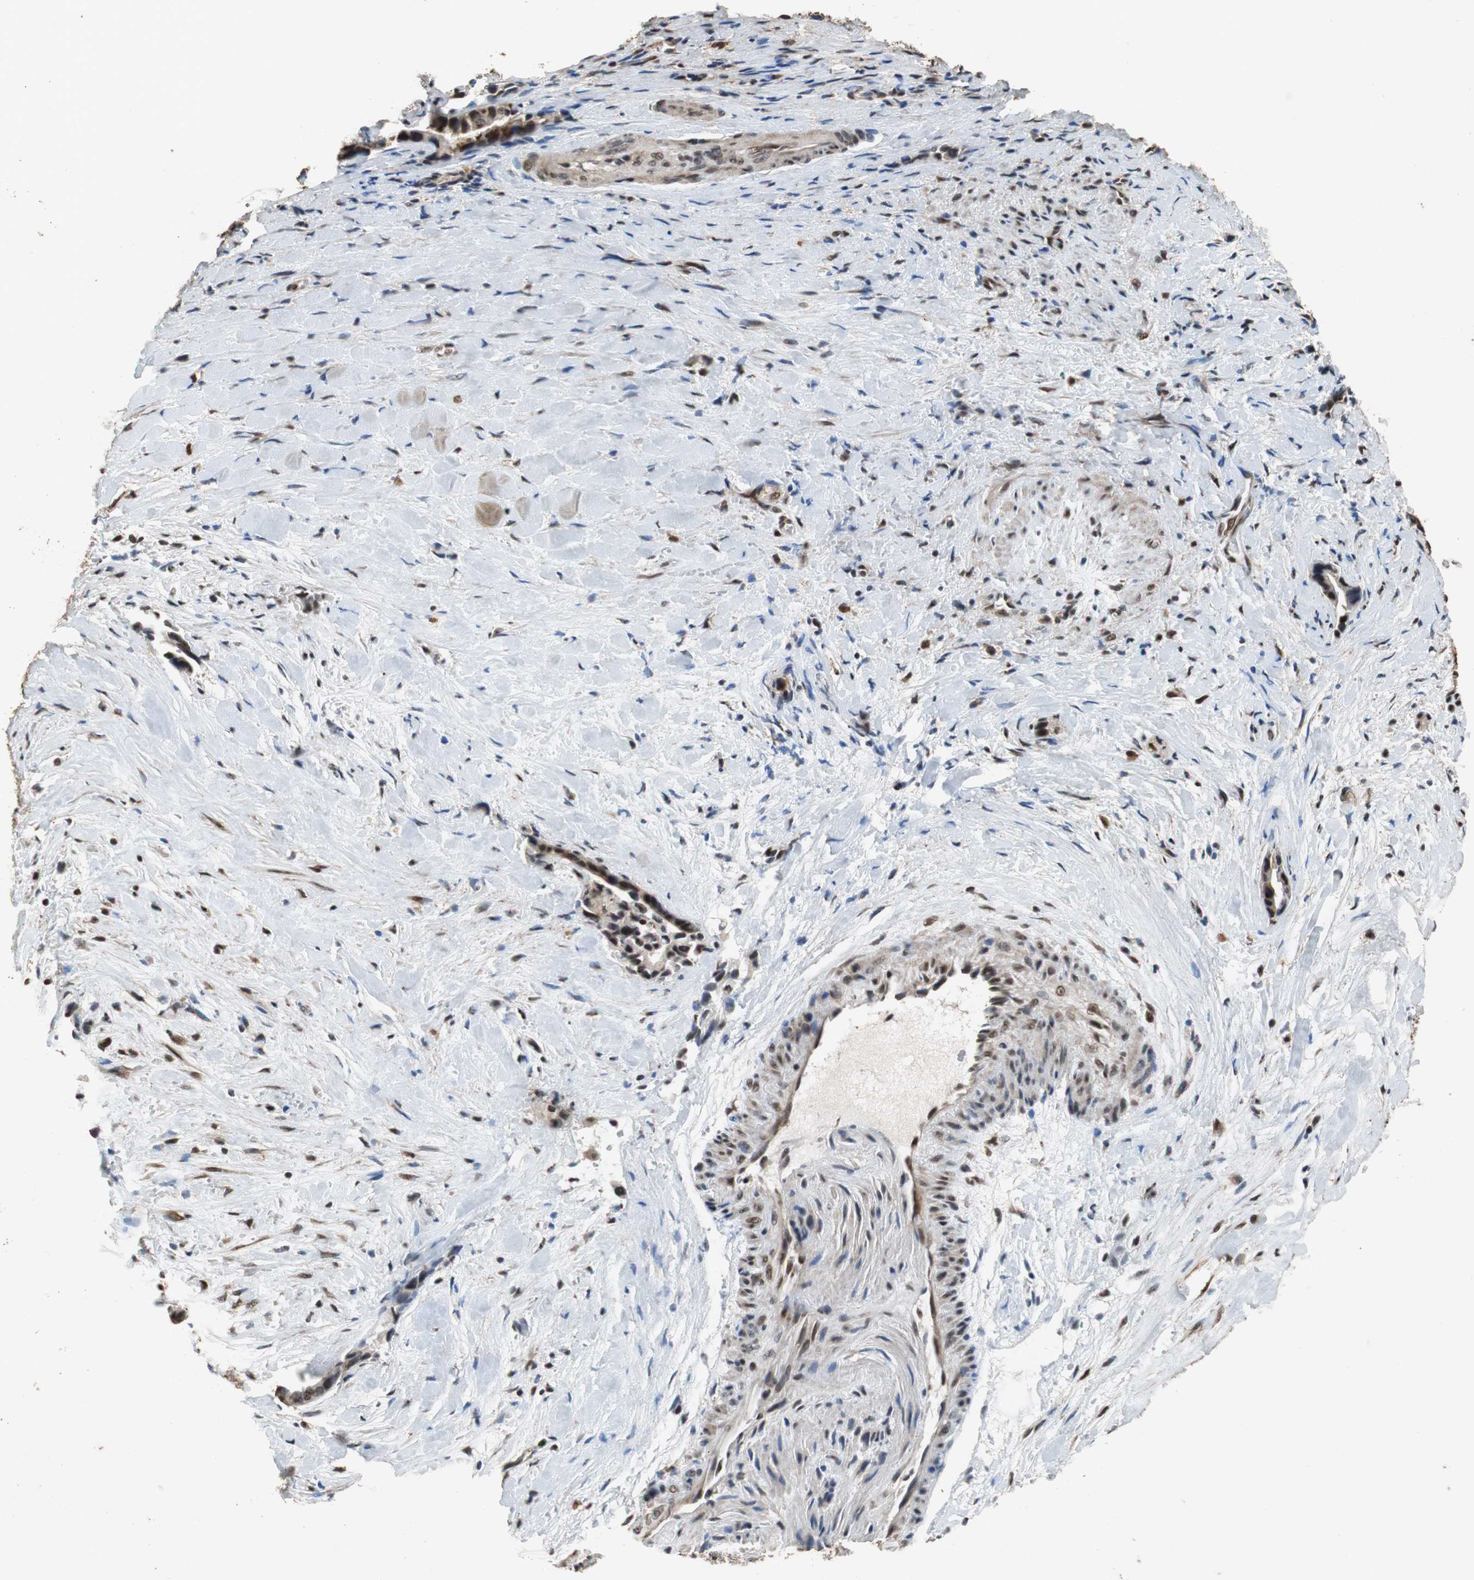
{"staining": {"intensity": "strong", "quantity": ">75%", "location": "cytoplasmic/membranous,nuclear"}, "tissue": "liver cancer", "cell_type": "Tumor cells", "image_type": "cancer", "snomed": [{"axis": "morphology", "description": "Cholangiocarcinoma"}, {"axis": "topography", "description": "Liver"}], "caption": "This histopathology image reveals immunohistochemistry staining of human liver cancer (cholangiocarcinoma), with high strong cytoplasmic/membranous and nuclear expression in approximately >75% of tumor cells.", "gene": "ZNF18", "patient": {"sex": "female", "age": 55}}